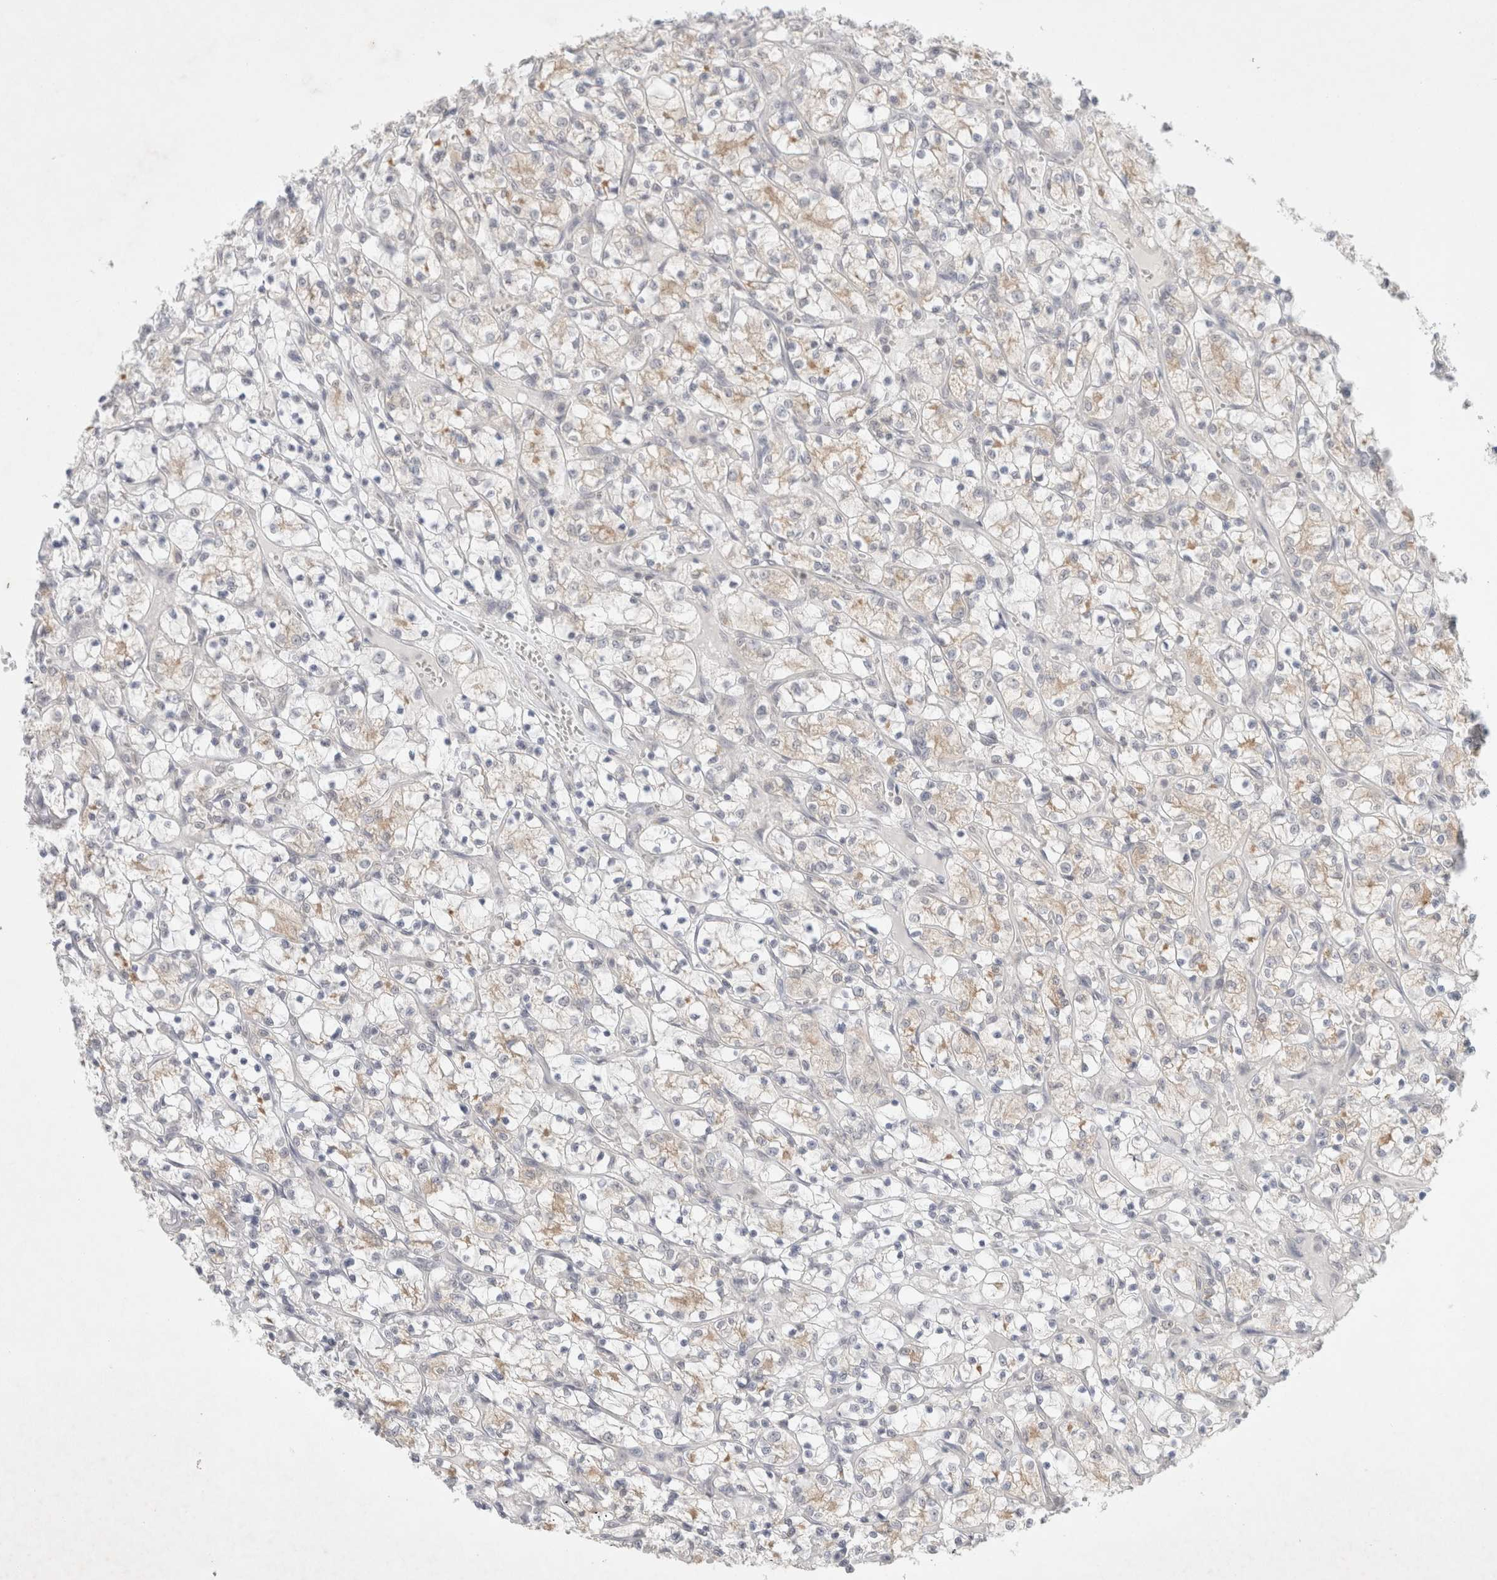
{"staining": {"intensity": "weak", "quantity": "<25%", "location": "cytoplasmic/membranous"}, "tissue": "renal cancer", "cell_type": "Tumor cells", "image_type": "cancer", "snomed": [{"axis": "morphology", "description": "Adenocarcinoma, NOS"}, {"axis": "topography", "description": "Kidney"}], "caption": "DAB (3,3'-diaminobenzidine) immunohistochemical staining of human adenocarcinoma (renal) reveals no significant expression in tumor cells.", "gene": "FBXO42", "patient": {"sex": "female", "age": 69}}